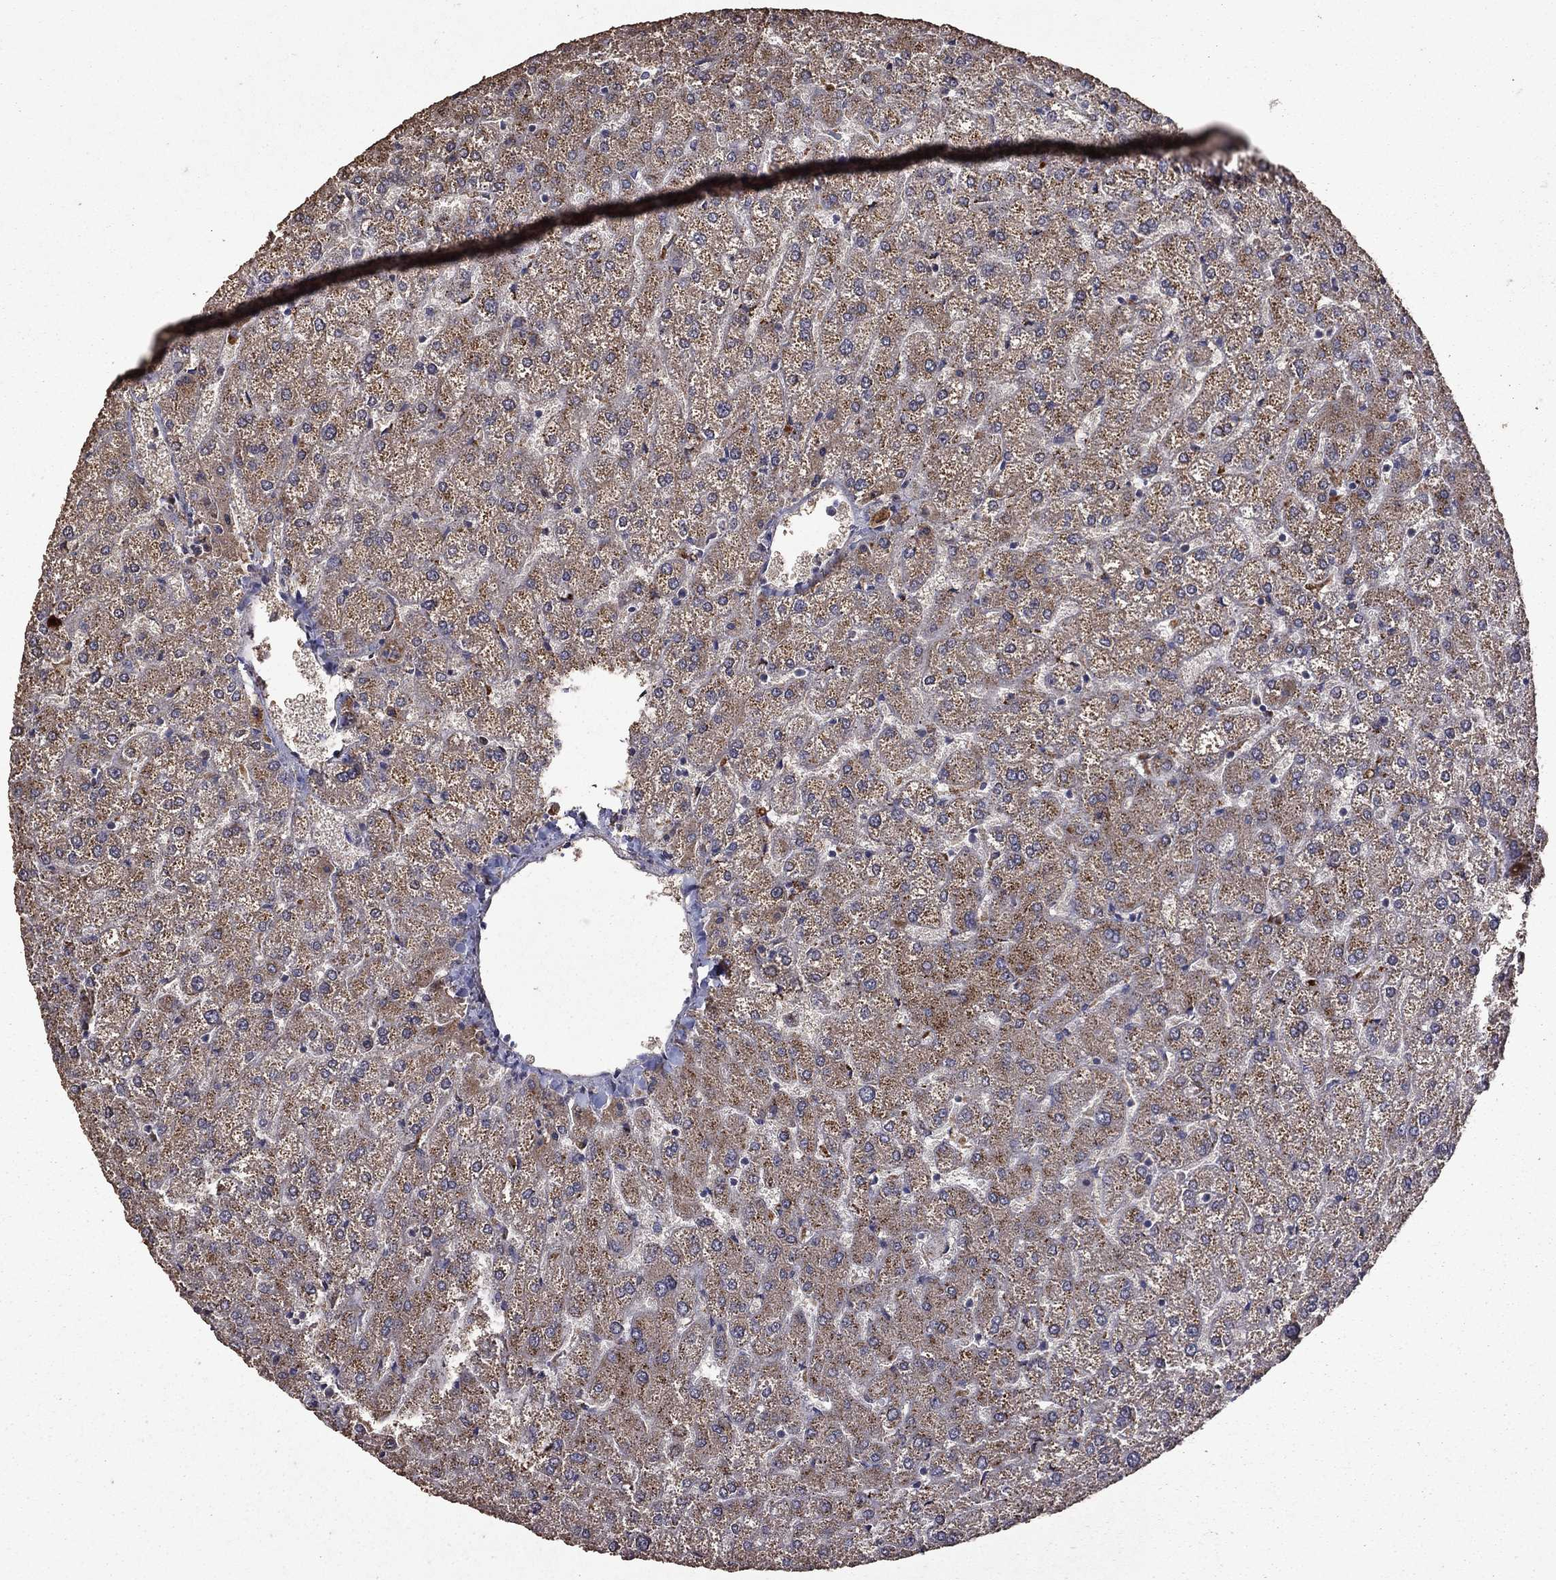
{"staining": {"intensity": "negative", "quantity": "none", "location": "none"}, "tissue": "liver", "cell_type": "Cholangiocytes", "image_type": "normal", "snomed": [{"axis": "morphology", "description": "Normal tissue, NOS"}, {"axis": "topography", "description": "Liver"}], "caption": "The micrograph exhibits no staining of cholangiocytes in unremarkable liver. (Brightfield microscopy of DAB immunohistochemistry (IHC) at high magnification).", "gene": "SERPINA5", "patient": {"sex": "female", "age": 32}}